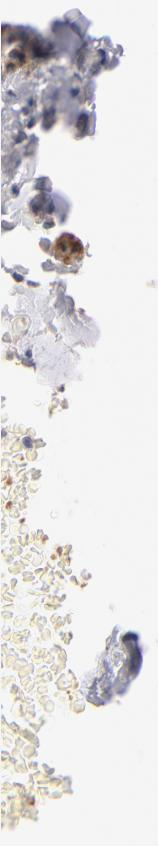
{"staining": {"intensity": "negative", "quantity": "none", "location": "none"}, "tissue": "stomach", "cell_type": "Glandular cells", "image_type": "normal", "snomed": [{"axis": "morphology", "description": "Normal tissue, NOS"}, {"axis": "topography", "description": "Stomach, upper"}], "caption": "The photomicrograph demonstrates no staining of glandular cells in unremarkable stomach.", "gene": "ITGA8", "patient": {"sex": "female", "age": 56}}